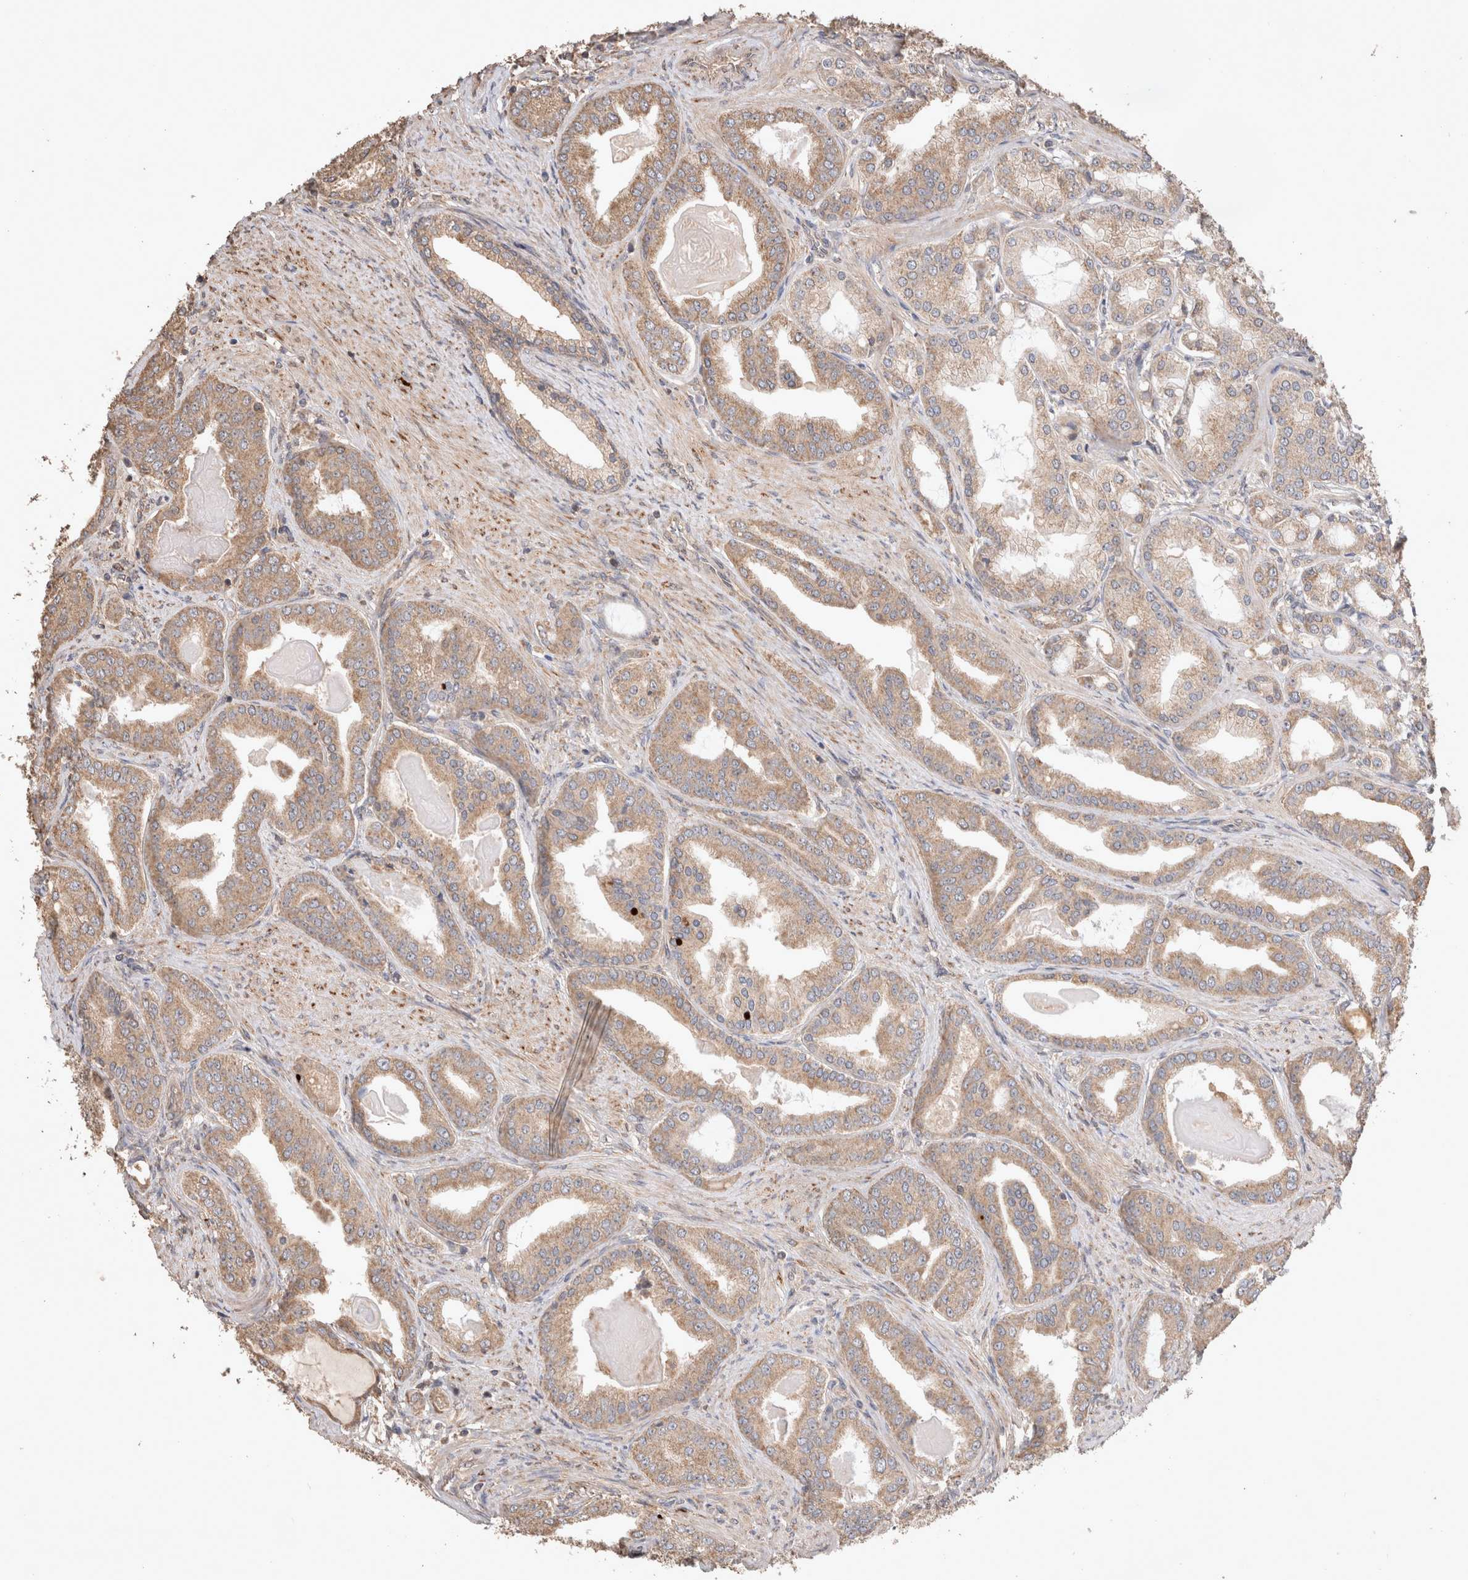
{"staining": {"intensity": "moderate", "quantity": ">75%", "location": "cytoplasmic/membranous"}, "tissue": "prostate cancer", "cell_type": "Tumor cells", "image_type": "cancer", "snomed": [{"axis": "morphology", "description": "Adenocarcinoma, High grade"}, {"axis": "topography", "description": "Prostate"}], "caption": "Immunohistochemical staining of prostate cancer demonstrates moderate cytoplasmic/membranous protein expression in approximately >75% of tumor cells. The protein of interest is stained brown, and the nuclei are stained in blue (DAB IHC with brightfield microscopy, high magnification).", "gene": "HROB", "patient": {"sex": "male", "age": 60}}